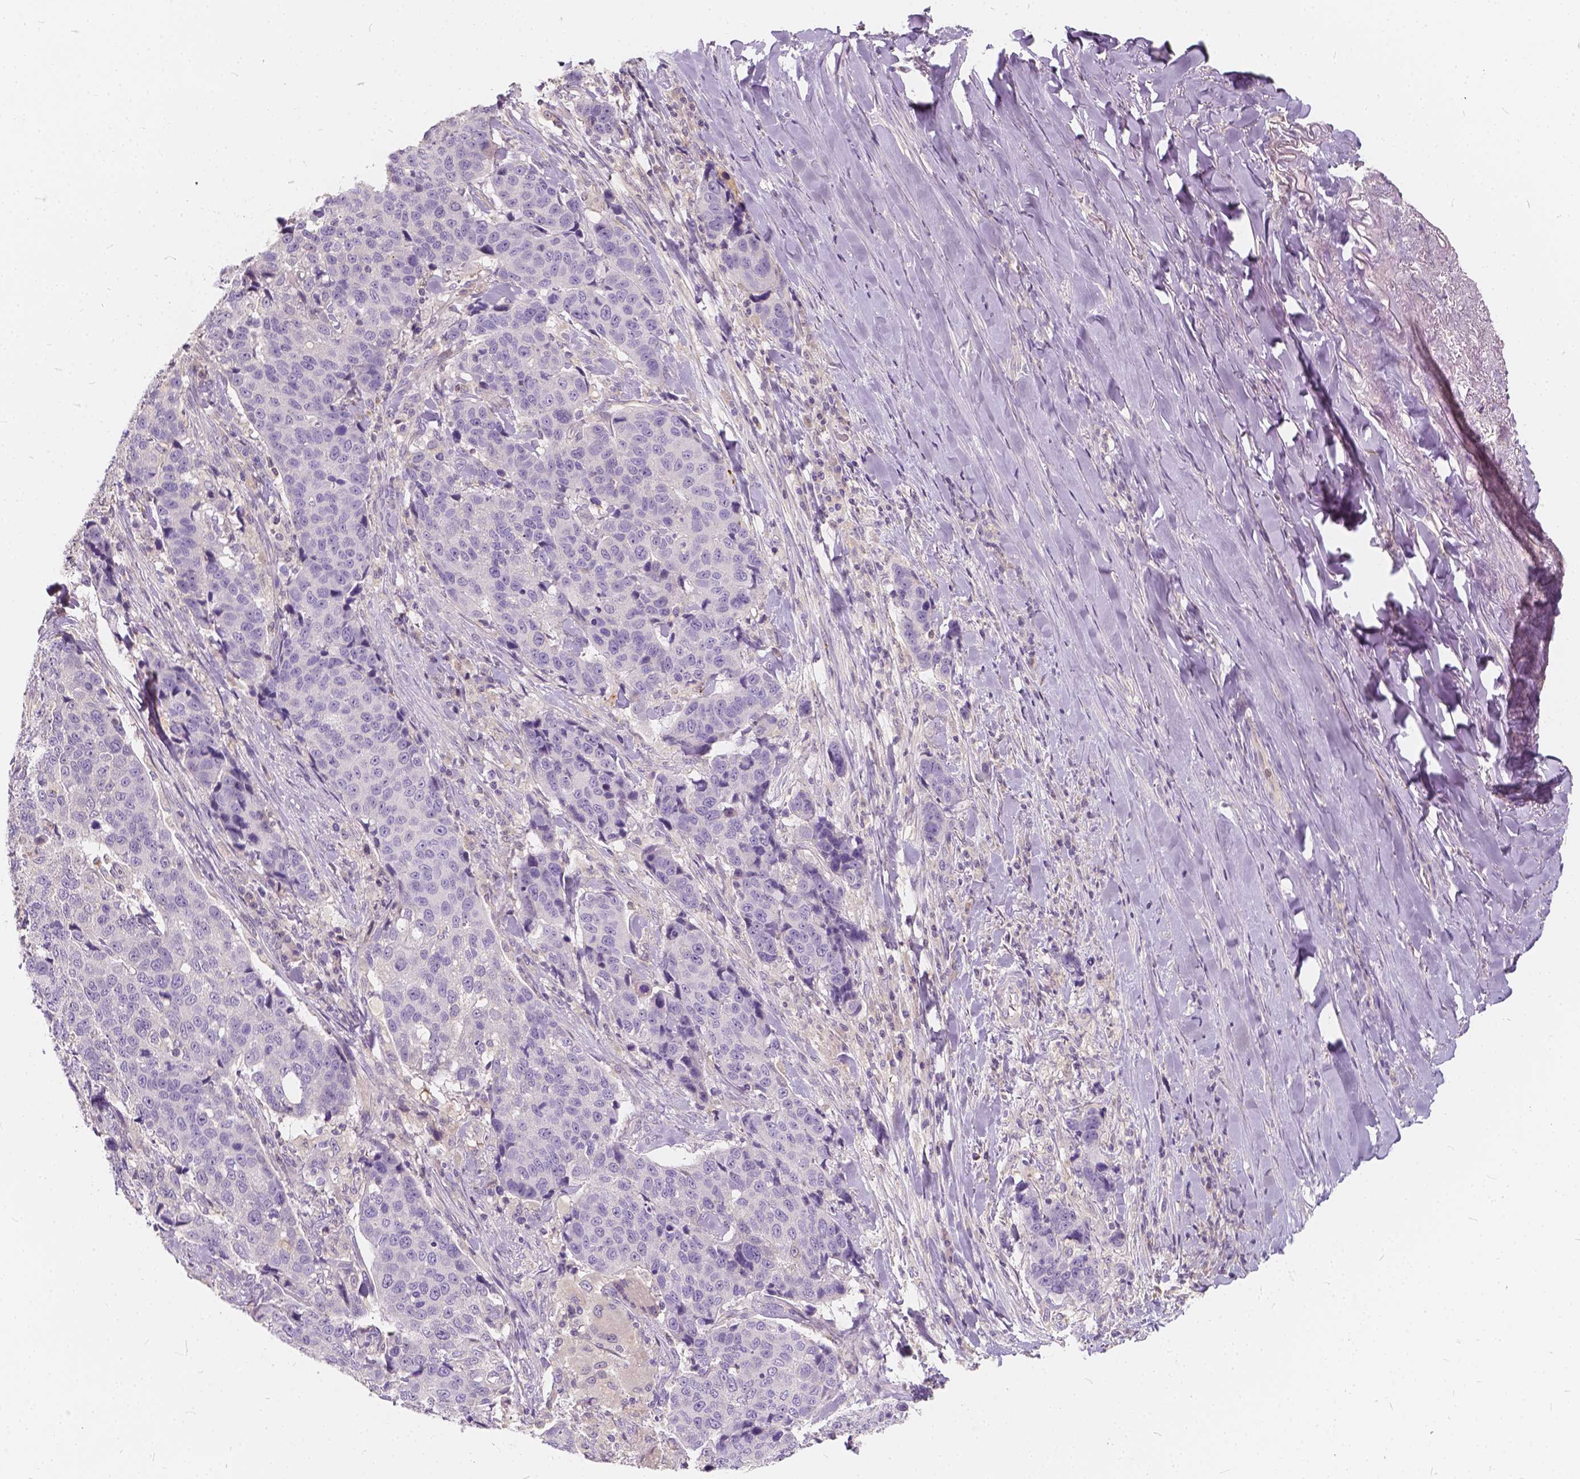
{"staining": {"intensity": "negative", "quantity": "none", "location": "none"}, "tissue": "lung cancer", "cell_type": "Tumor cells", "image_type": "cancer", "snomed": [{"axis": "morphology", "description": "Squamous cell carcinoma, NOS"}, {"axis": "topography", "description": "Lymph node"}, {"axis": "topography", "description": "Lung"}], "caption": "A micrograph of lung cancer stained for a protein reveals no brown staining in tumor cells.", "gene": "KIAA0513", "patient": {"sex": "male", "age": 61}}